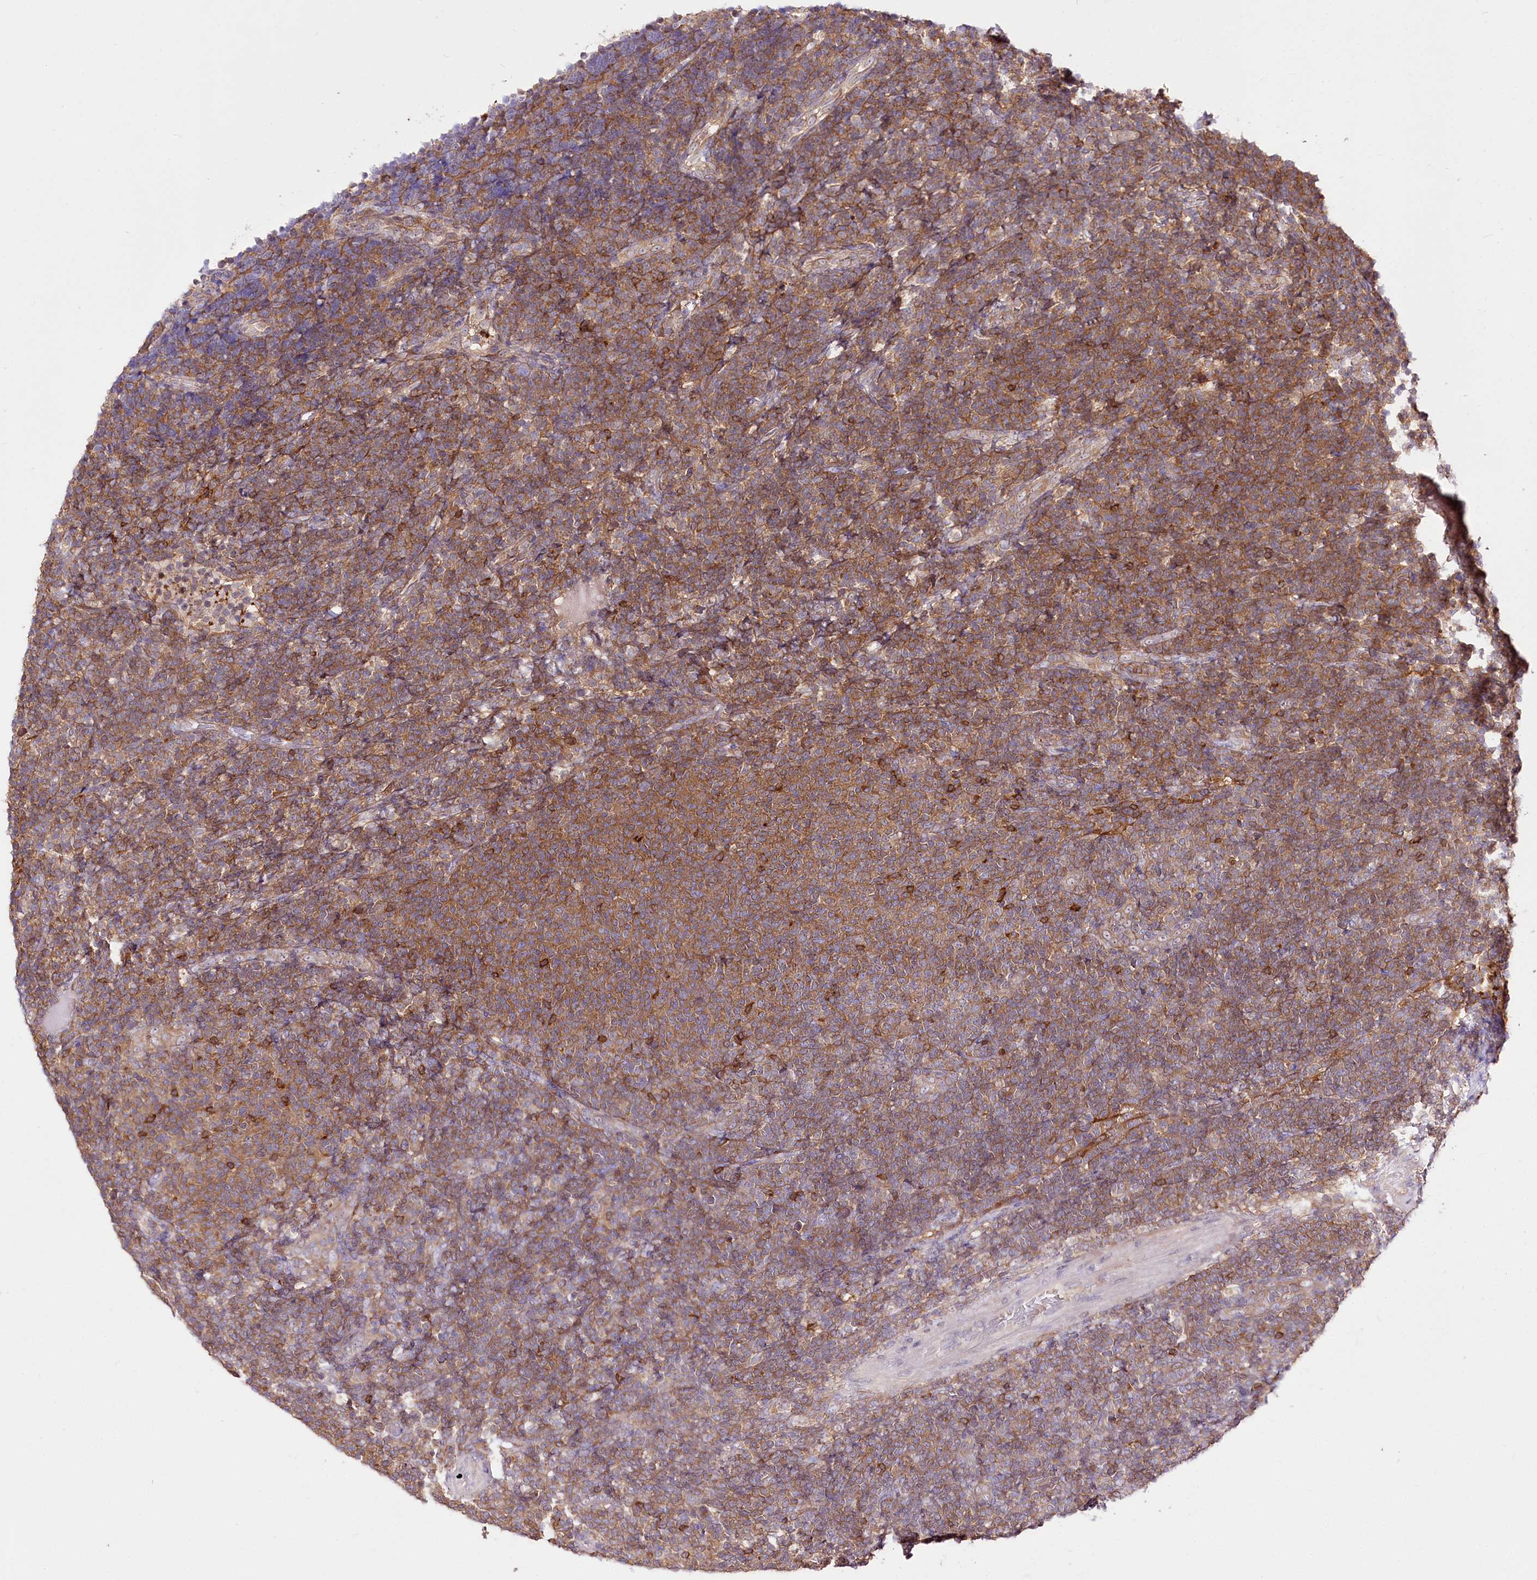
{"staining": {"intensity": "moderate", "quantity": ">75%", "location": "cytoplasmic/membranous"}, "tissue": "lymphoma", "cell_type": "Tumor cells", "image_type": "cancer", "snomed": [{"axis": "morphology", "description": "Malignant lymphoma, non-Hodgkin's type, Low grade"}, {"axis": "topography", "description": "Lymph node"}], "caption": "Tumor cells reveal medium levels of moderate cytoplasmic/membranous expression in about >75% of cells in human low-grade malignant lymphoma, non-Hodgkin's type.", "gene": "UGP2", "patient": {"sex": "male", "age": 66}}